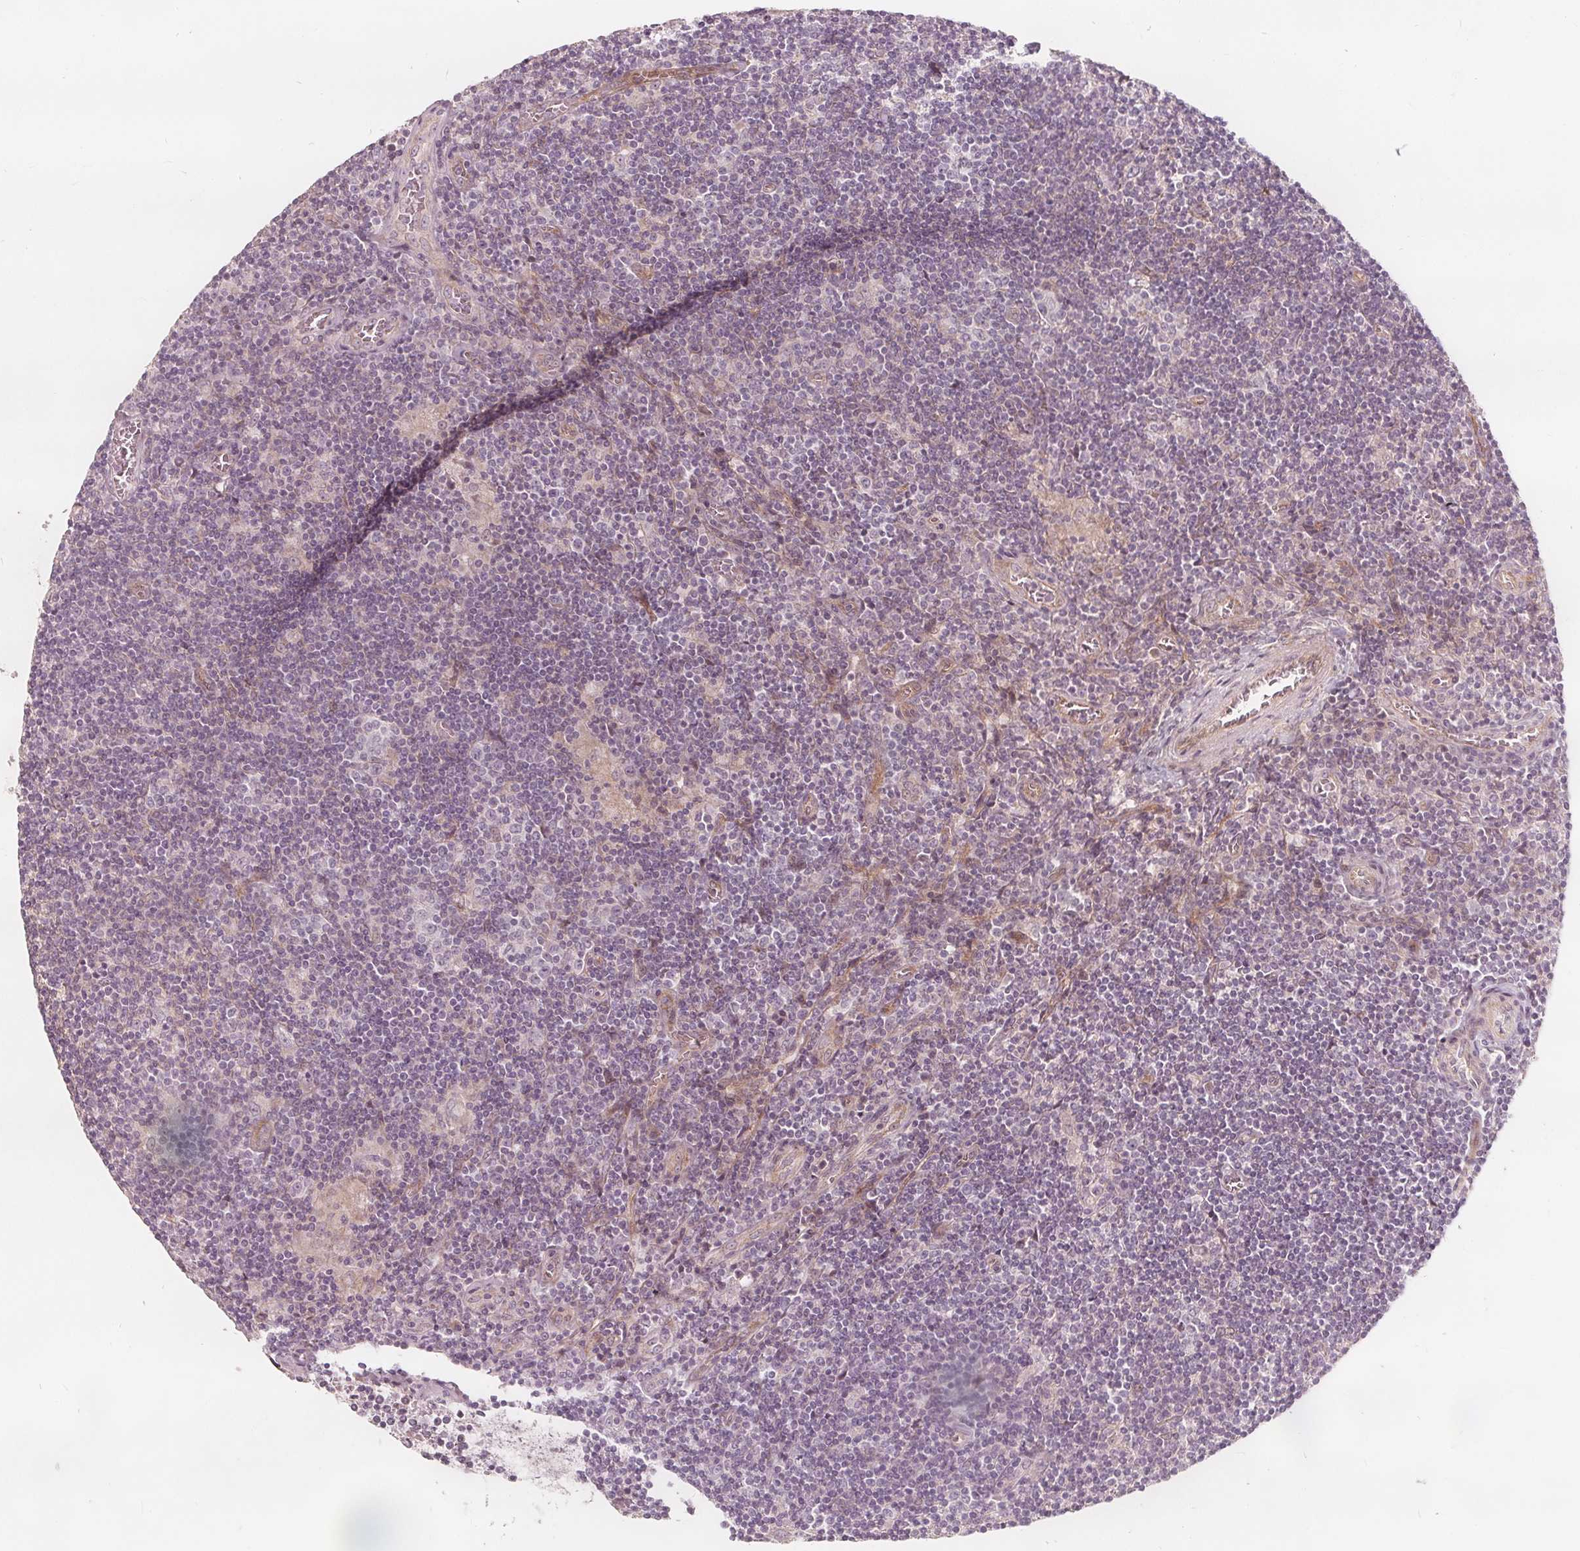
{"staining": {"intensity": "negative", "quantity": "none", "location": "none"}, "tissue": "lymphoma", "cell_type": "Tumor cells", "image_type": "cancer", "snomed": [{"axis": "morphology", "description": "Hodgkin's disease, NOS"}, {"axis": "topography", "description": "Lymph node"}], "caption": "Immunohistochemistry of human lymphoma exhibits no staining in tumor cells.", "gene": "PTPRT", "patient": {"sex": "male", "age": 40}}